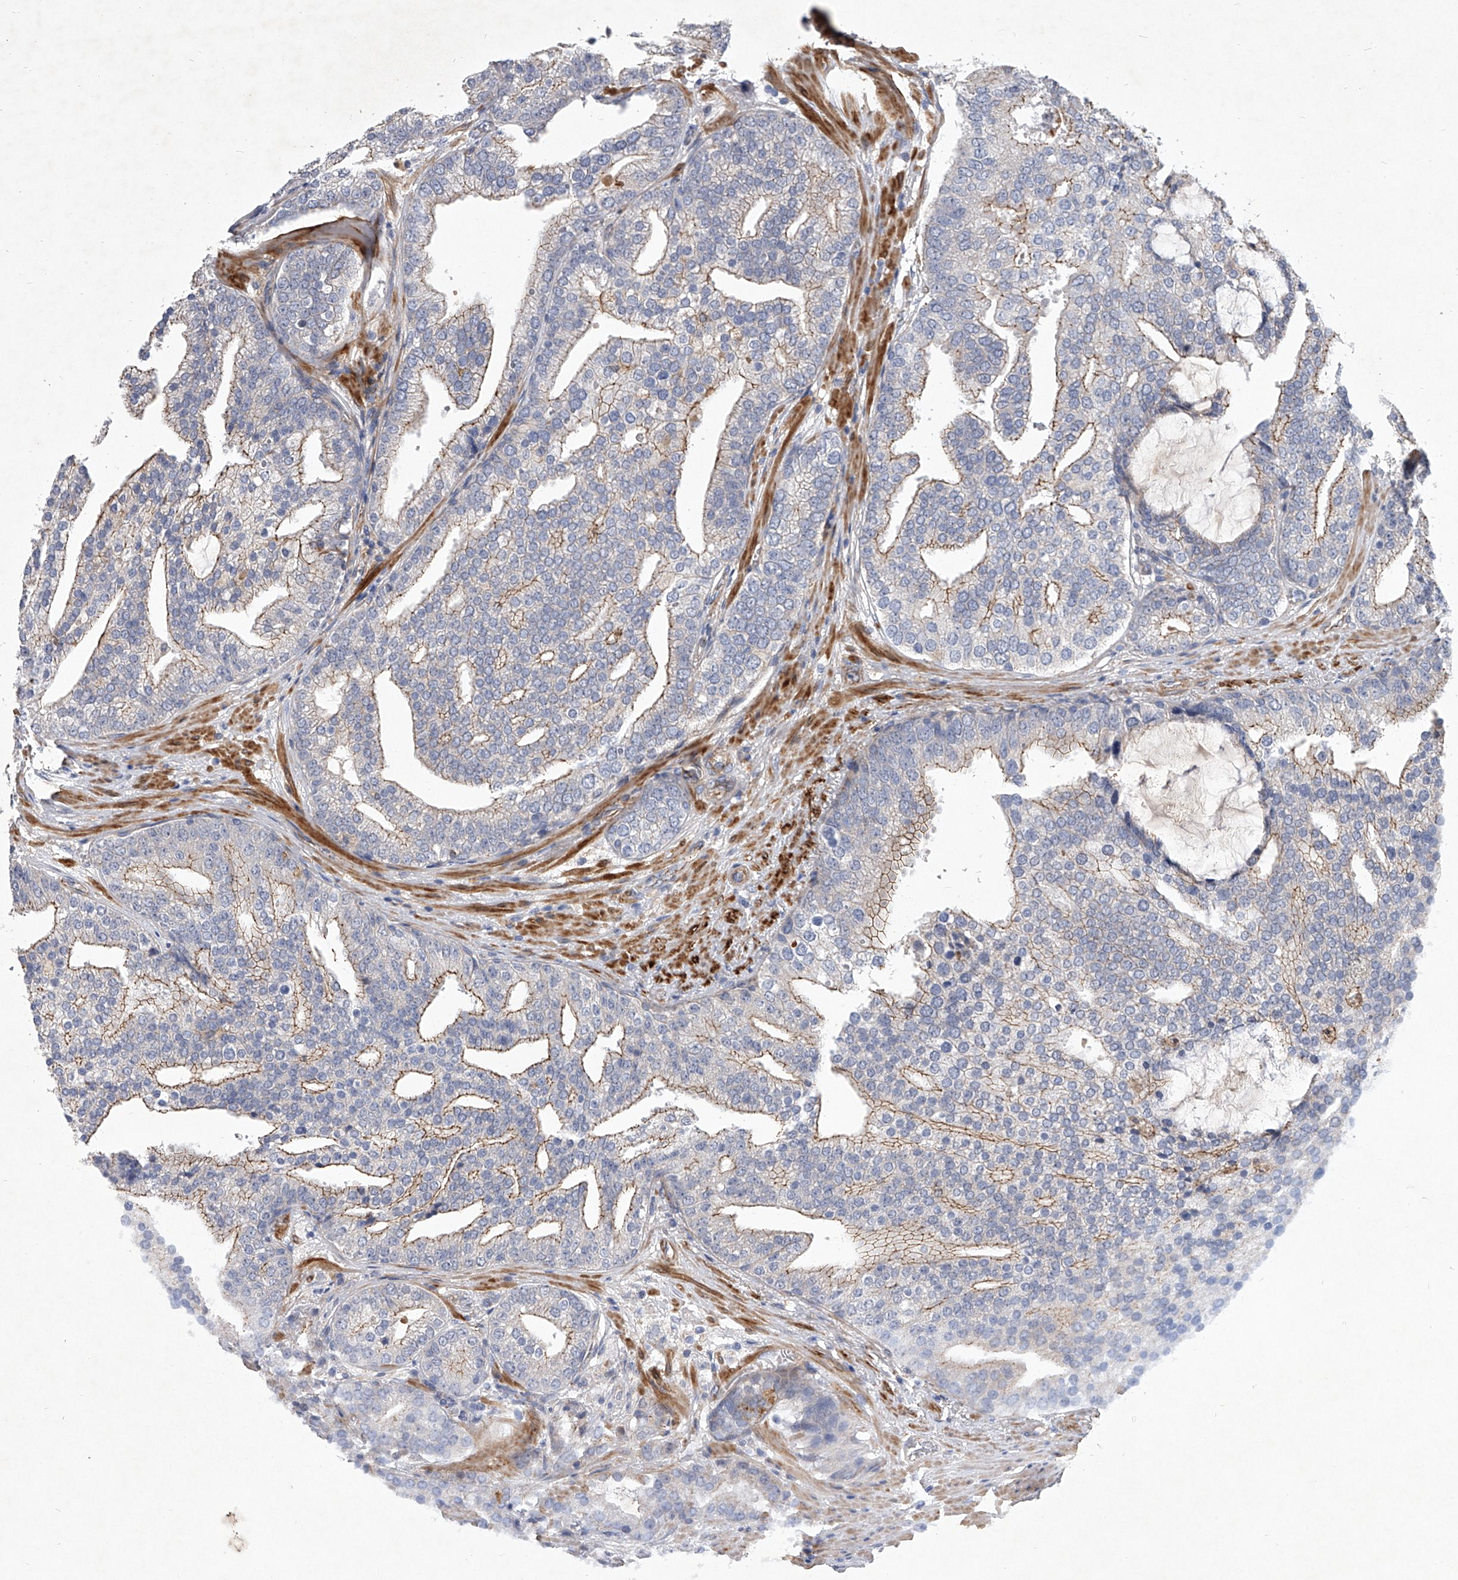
{"staining": {"intensity": "weak", "quantity": "<25%", "location": "cytoplasmic/membranous"}, "tissue": "prostate cancer", "cell_type": "Tumor cells", "image_type": "cancer", "snomed": [{"axis": "morphology", "description": "Adenocarcinoma, Low grade"}, {"axis": "topography", "description": "Prostate"}], "caption": "The IHC image has no significant positivity in tumor cells of adenocarcinoma (low-grade) (prostate) tissue.", "gene": "MINDY4", "patient": {"sex": "male", "age": 67}}